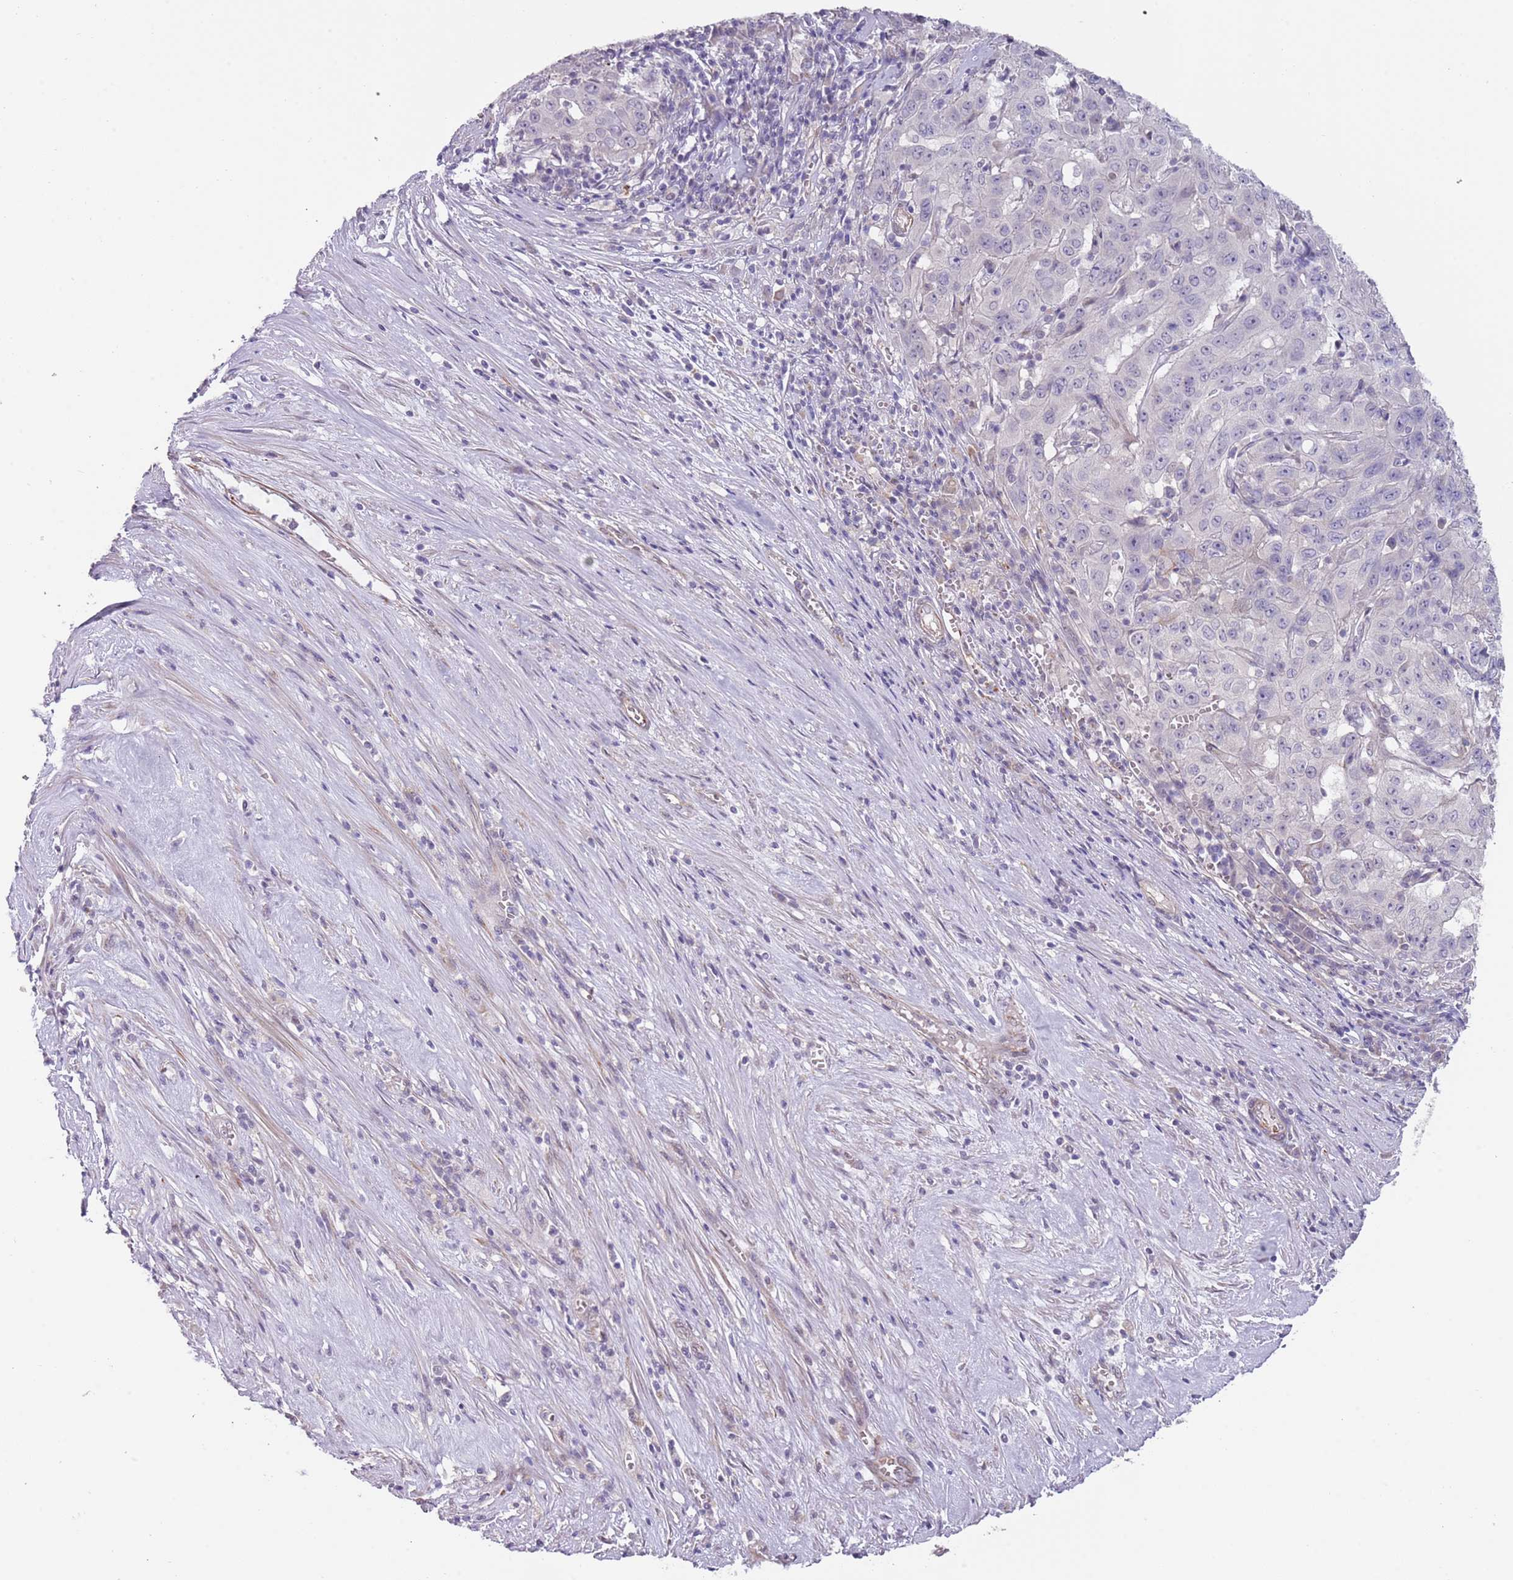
{"staining": {"intensity": "negative", "quantity": "none", "location": "none"}, "tissue": "pancreatic cancer", "cell_type": "Tumor cells", "image_type": "cancer", "snomed": [{"axis": "morphology", "description": "Adenocarcinoma, NOS"}, {"axis": "topography", "description": "Pancreas"}], "caption": "The micrograph demonstrates no staining of tumor cells in pancreatic cancer. The staining was performed using DAB (3,3'-diaminobenzidine) to visualize the protein expression in brown, while the nuclei were stained in blue with hematoxylin (Magnification: 20x).", "gene": "NBPF3", "patient": {"sex": "male", "age": 63}}